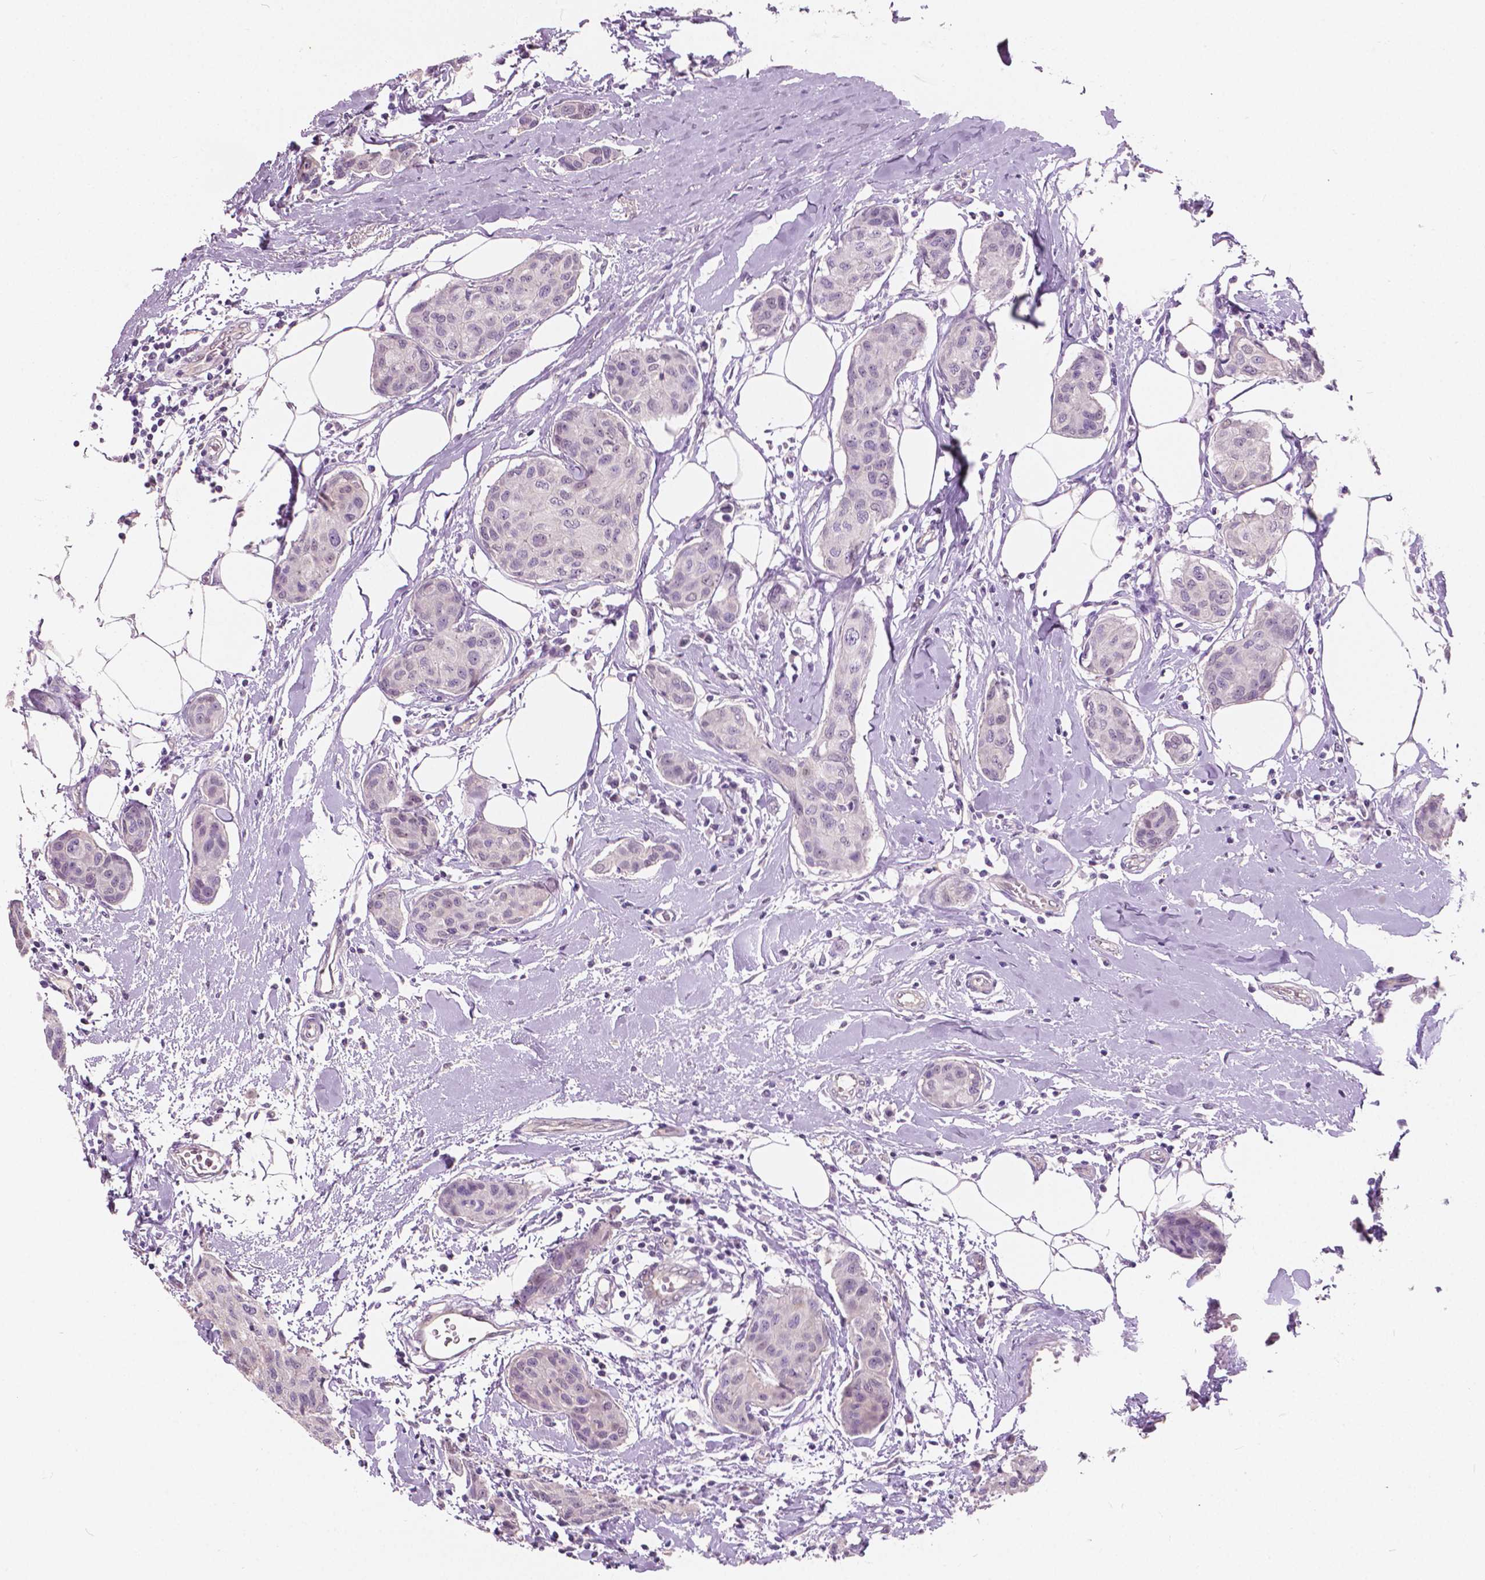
{"staining": {"intensity": "negative", "quantity": "none", "location": "none"}, "tissue": "breast cancer", "cell_type": "Tumor cells", "image_type": "cancer", "snomed": [{"axis": "morphology", "description": "Duct carcinoma"}, {"axis": "topography", "description": "Breast"}], "caption": "High power microscopy histopathology image of an IHC micrograph of breast cancer, revealing no significant positivity in tumor cells.", "gene": "TKFC", "patient": {"sex": "female", "age": 80}}